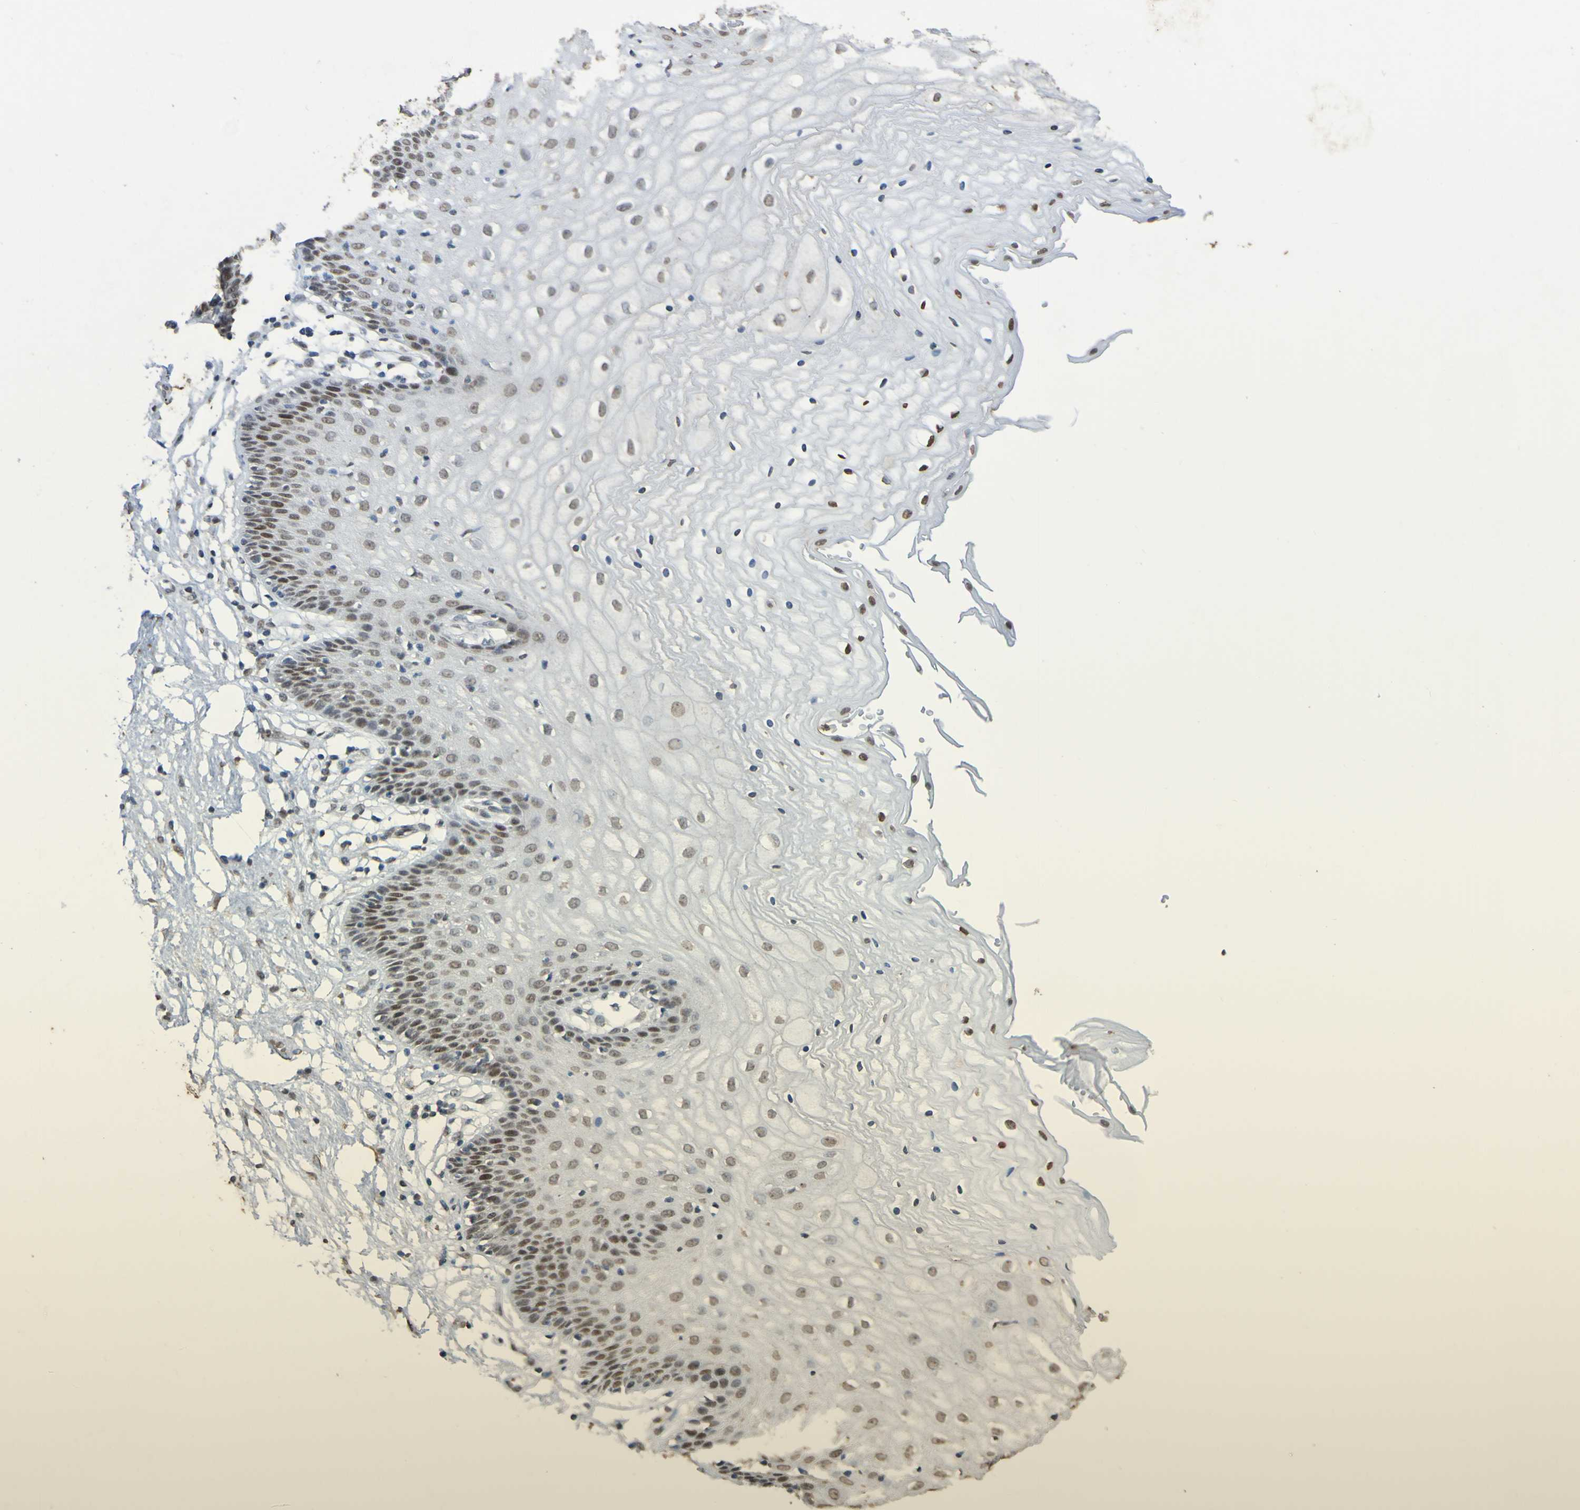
{"staining": {"intensity": "moderate", "quantity": "25%-75%", "location": "nuclear"}, "tissue": "vagina", "cell_type": "Squamous epithelial cells", "image_type": "normal", "snomed": [{"axis": "morphology", "description": "Normal tissue, NOS"}, {"axis": "topography", "description": "Vagina"}], "caption": "This is a histology image of immunohistochemistry staining of unremarkable vagina, which shows moderate staining in the nuclear of squamous epithelial cells.", "gene": "ALKBH2", "patient": {"sex": "female", "age": 34}}